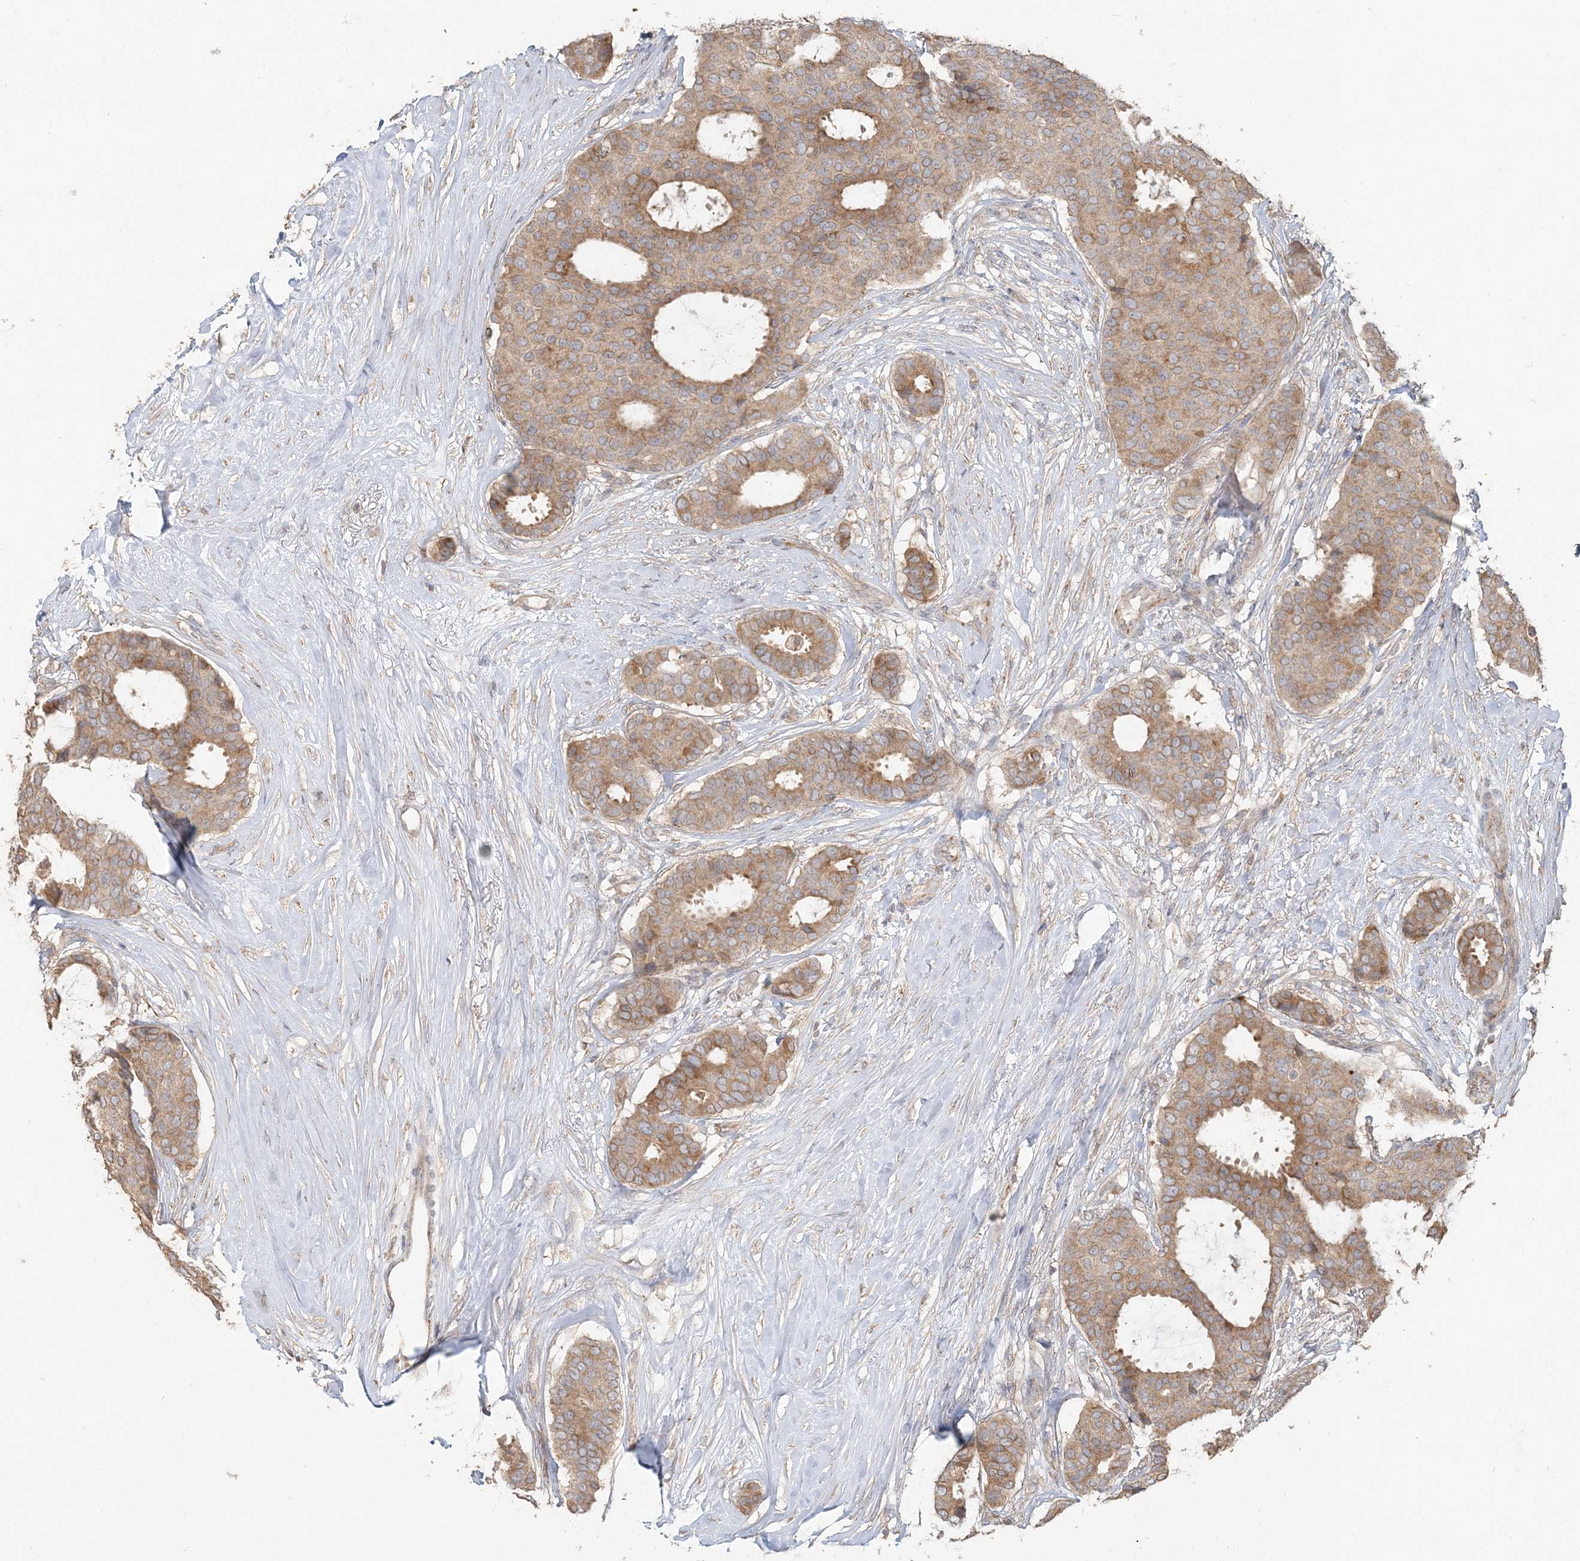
{"staining": {"intensity": "moderate", "quantity": ">75%", "location": "cytoplasmic/membranous"}, "tissue": "breast cancer", "cell_type": "Tumor cells", "image_type": "cancer", "snomed": [{"axis": "morphology", "description": "Duct carcinoma"}, {"axis": "topography", "description": "Breast"}], "caption": "A medium amount of moderate cytoplasmic/membranous staining is present in about >75% of tumor cells in invasive ductal carcinoma (breast) tissue.", "gene": "RAB14", "patient": {"sex": "female", "age": 75}}